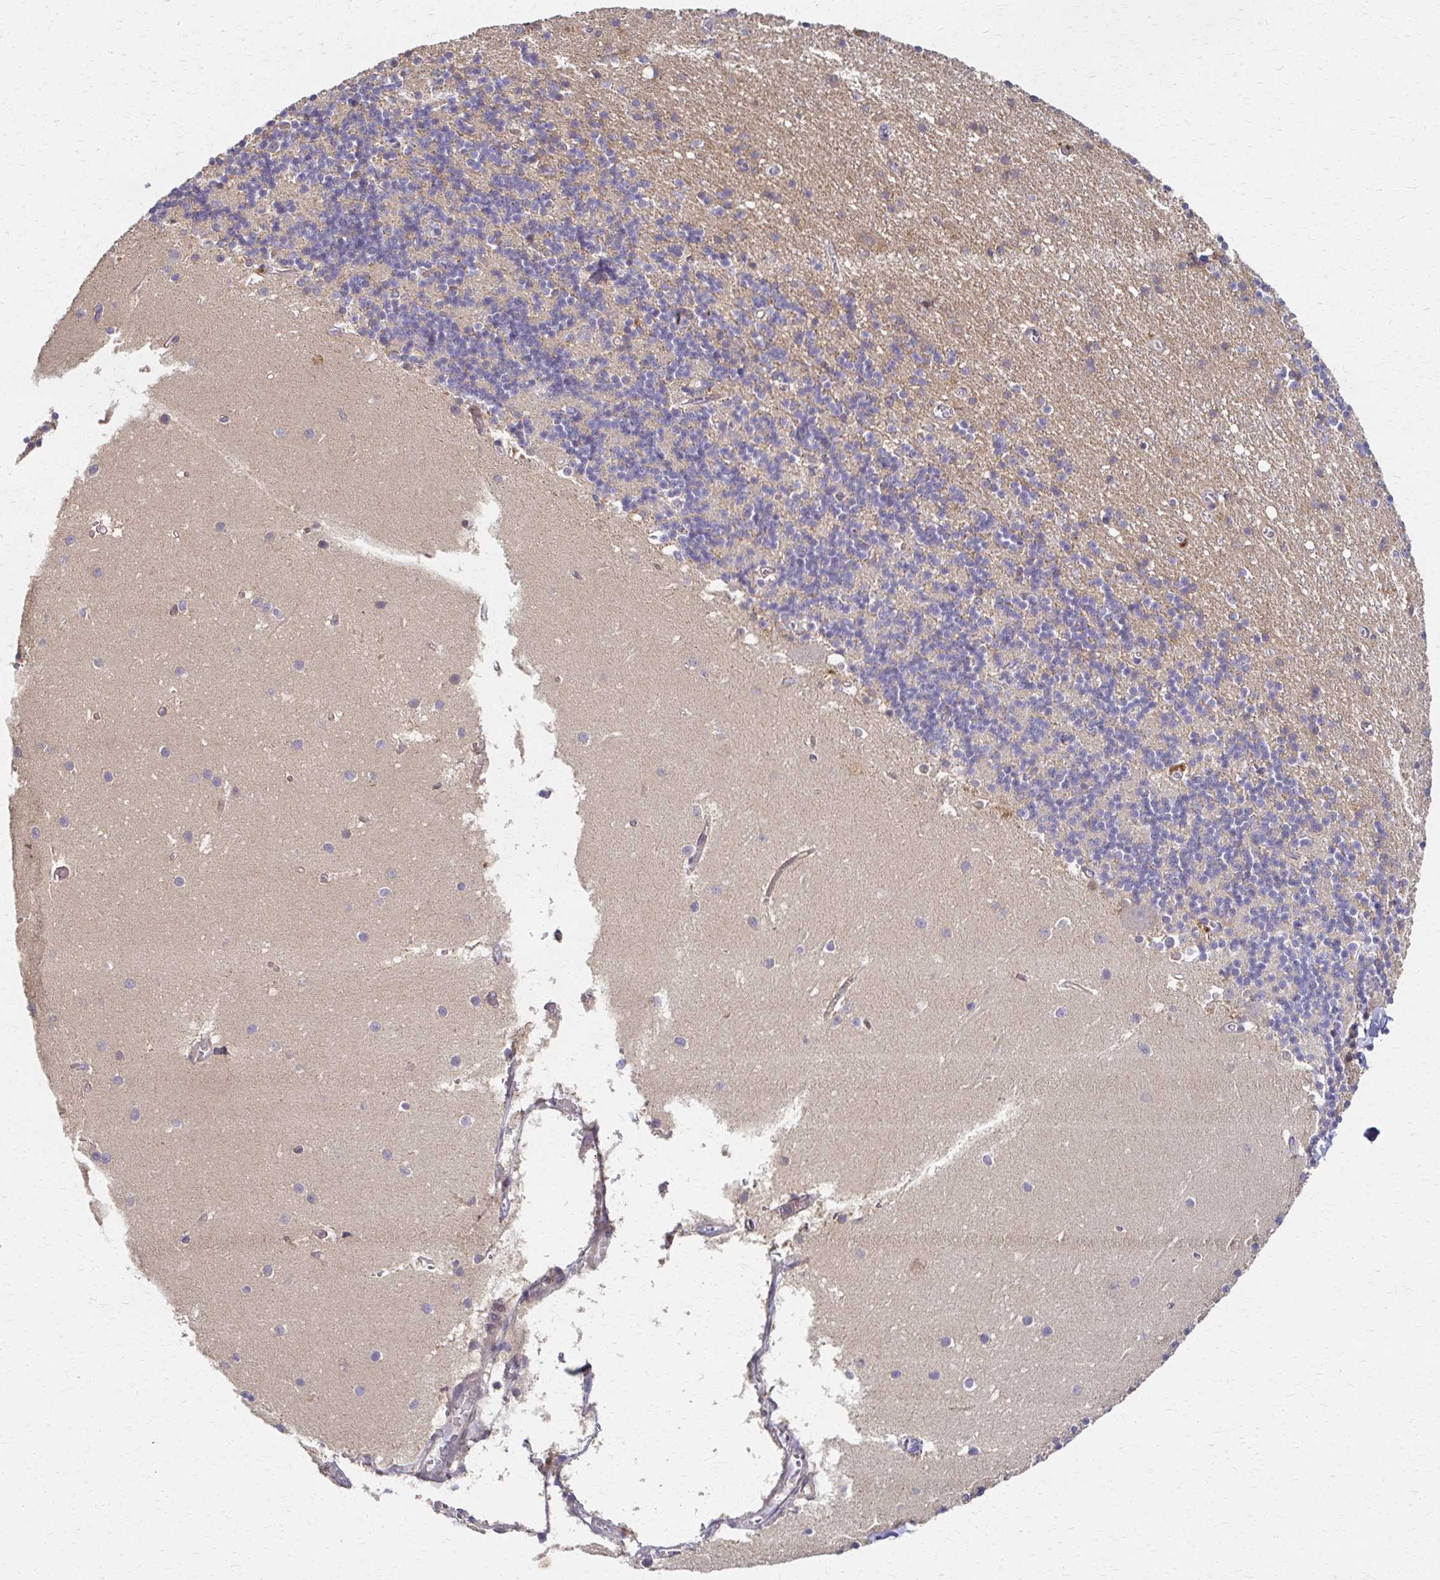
{"staining": {"intensity": "moderate", "quantity": "<25%", "location": "cytoplasmic/membranous,nuclear"}, "tissue": "cerebellum", "cell_type": "Cells in granular layer", "image_type": "normal", "snomed": [{"axis": "morphology", "description": "Normal tissue, NOS"}, {"axis": "topography", "description": "Cerebellum"}], "caption": "Protein expression analysis of benign human cerebellum reveals moderate cytoplasmic/membranous,nuclear expression in approximately <25% of cells in granular layer. (DAB IHC, brown staining for protein, blue staining for nuclei).", "gene": "EOLA1", "patient": {"sex": "male", "age": 54}}